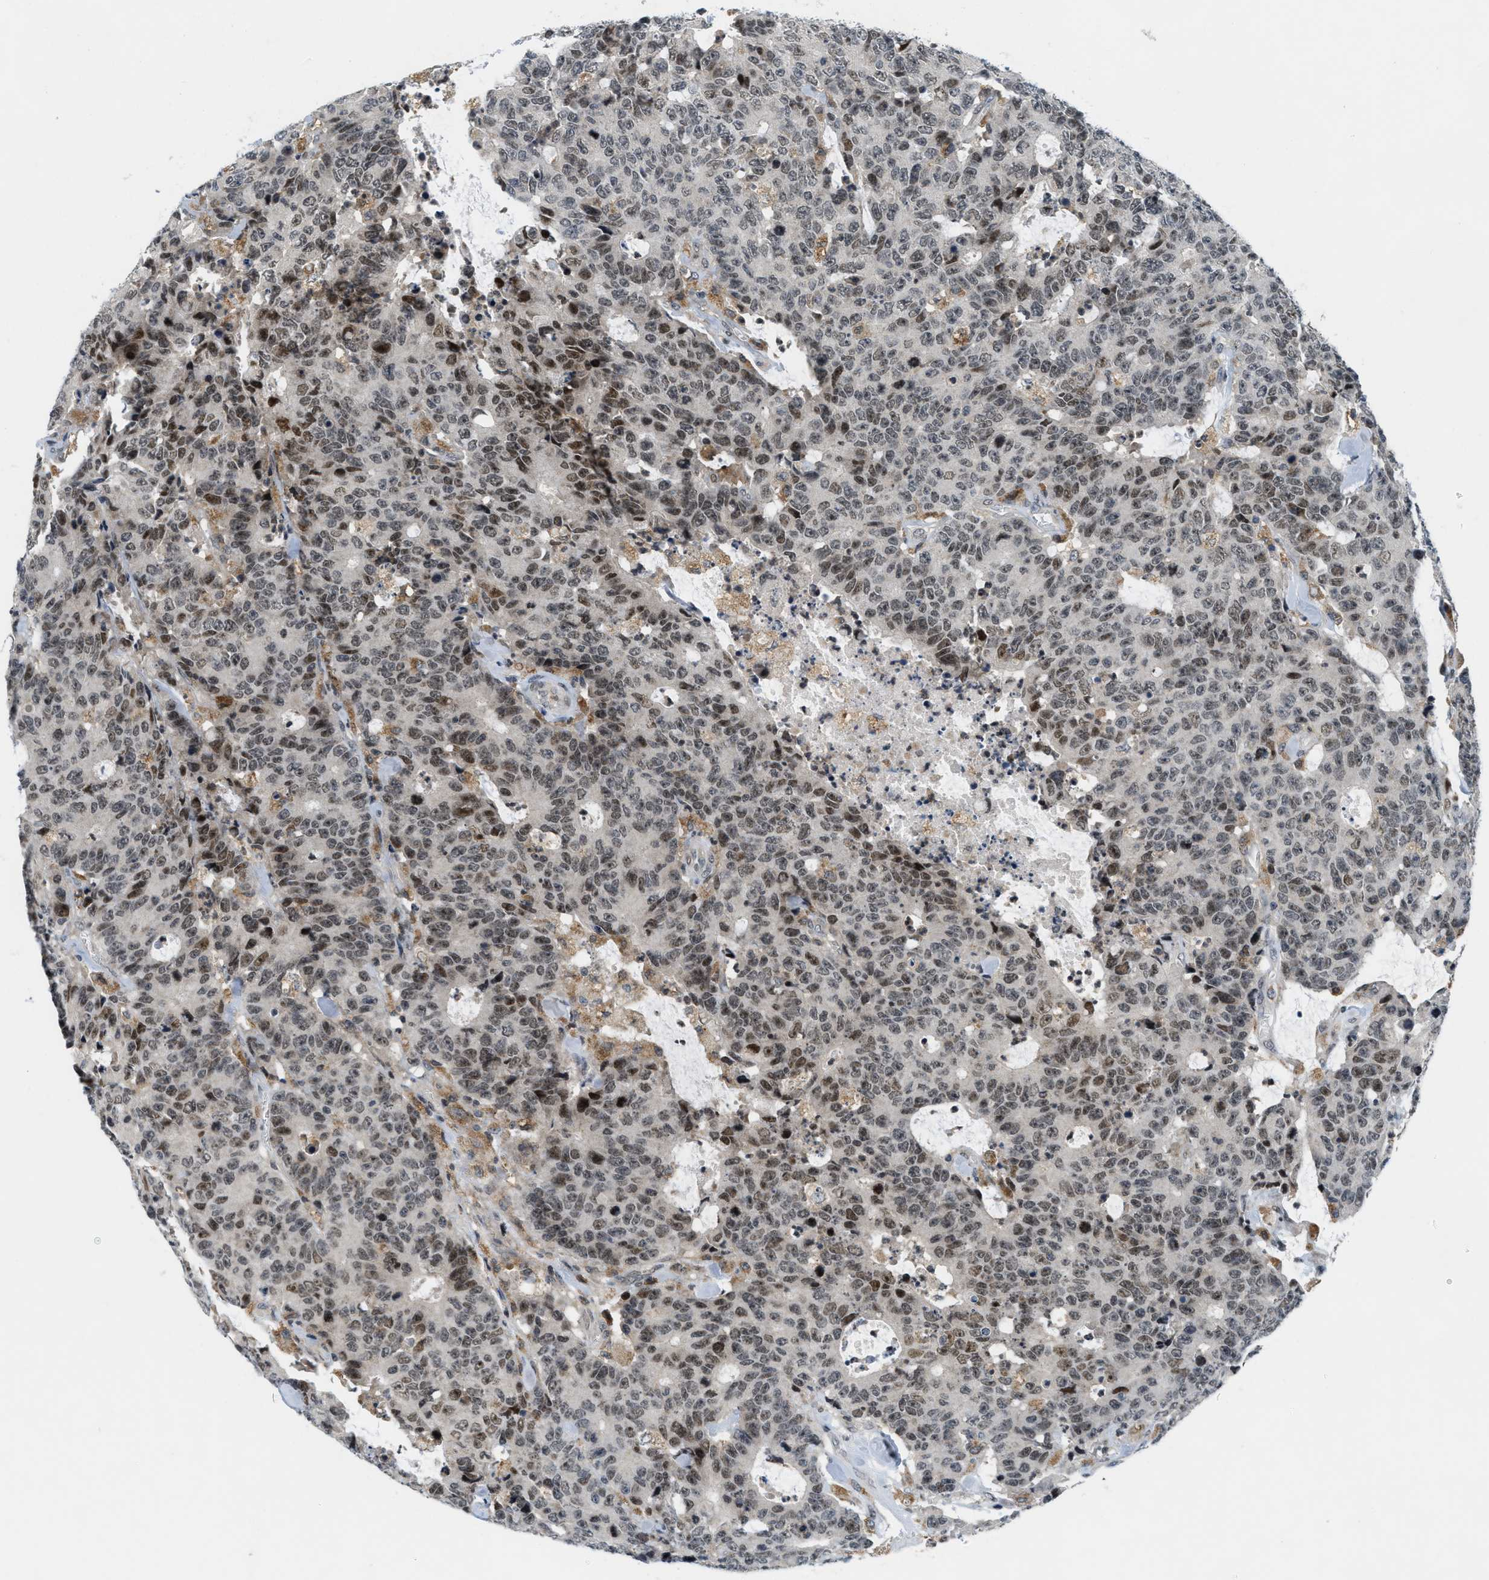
{"staining": {"intensity": "strong", "quantity": "25%-75%", "location": "nuclear"}, "tissue": "colorectal cancer", "cell_type": "Tumor cells", "image_type": "cancer", "snomed": [{"axis": "morphology", "description": "Adenocarcinoma, NOS"}, {"axis": "topography", "description": "Colon"}], "caption": "Brown immunohistochemical staining in colorectal adenocarcinoma demonstrates strong nuclear expression in about 25%-75% of tumor cells. The protein is stained brown, and the nuclei are stained in blue (DAB IHC with brightfield microscopy, high magnification).", "gene": "ING1", "patient": {"sex": "female", "age": 86}}